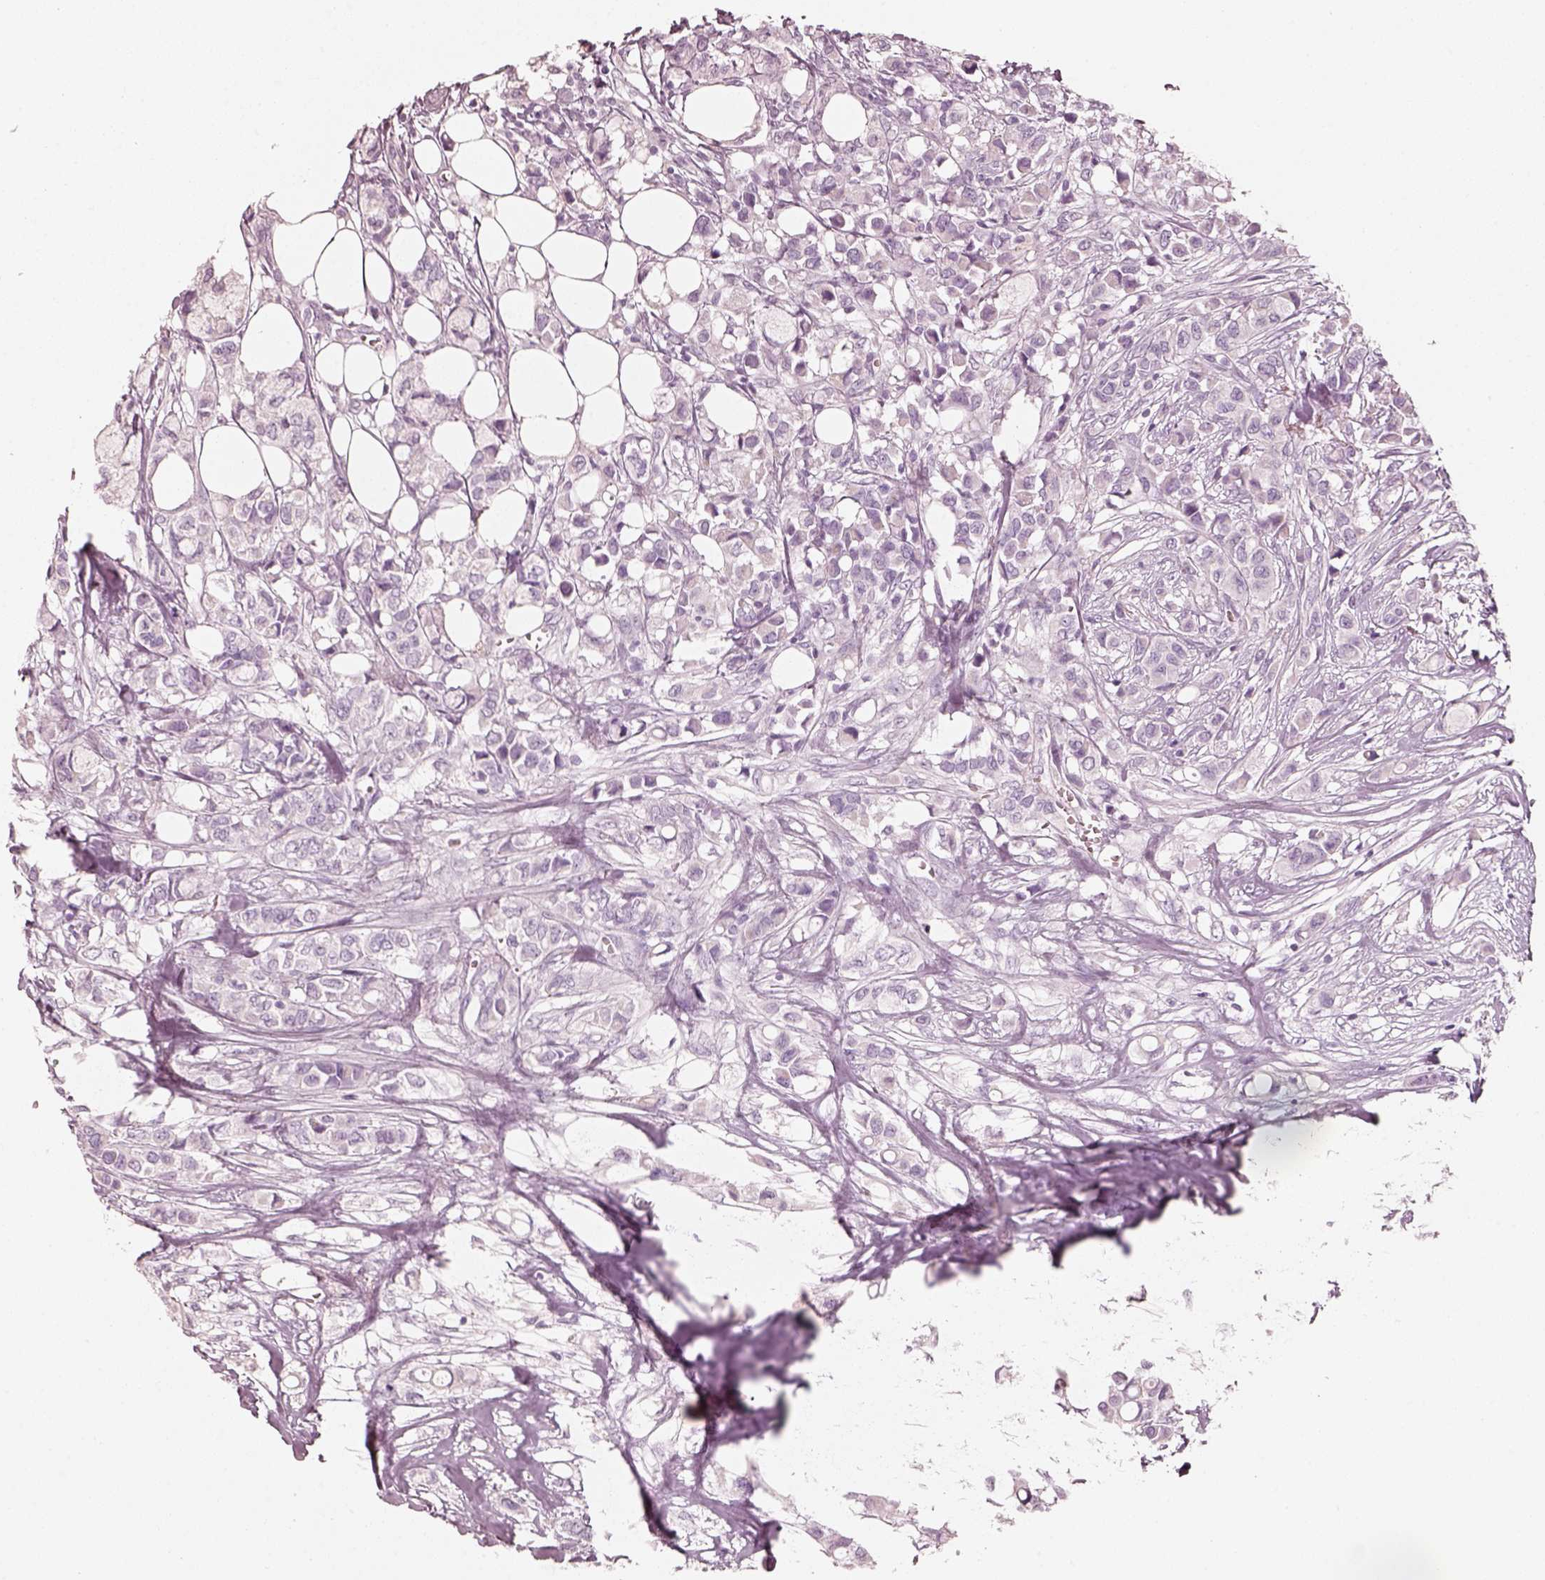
{"staining": {"intensity": "negative", "quantity": "none", "location": "none"}, "tissue": "breast cancer", "cell_type": "Tumor cells", "image_type": "cancer", "snomed": [{"axis": "morphology", "description": "Duct carcinoma"}, {"axis": "topography", "description": "Breast"}], "caption": "A micrograph of human breast cancer (invasive ductal carcinoma) is negative for staining in tumor cells.", "gene": "R3HDML", "patient": {"sex": "female", "age": 85}}